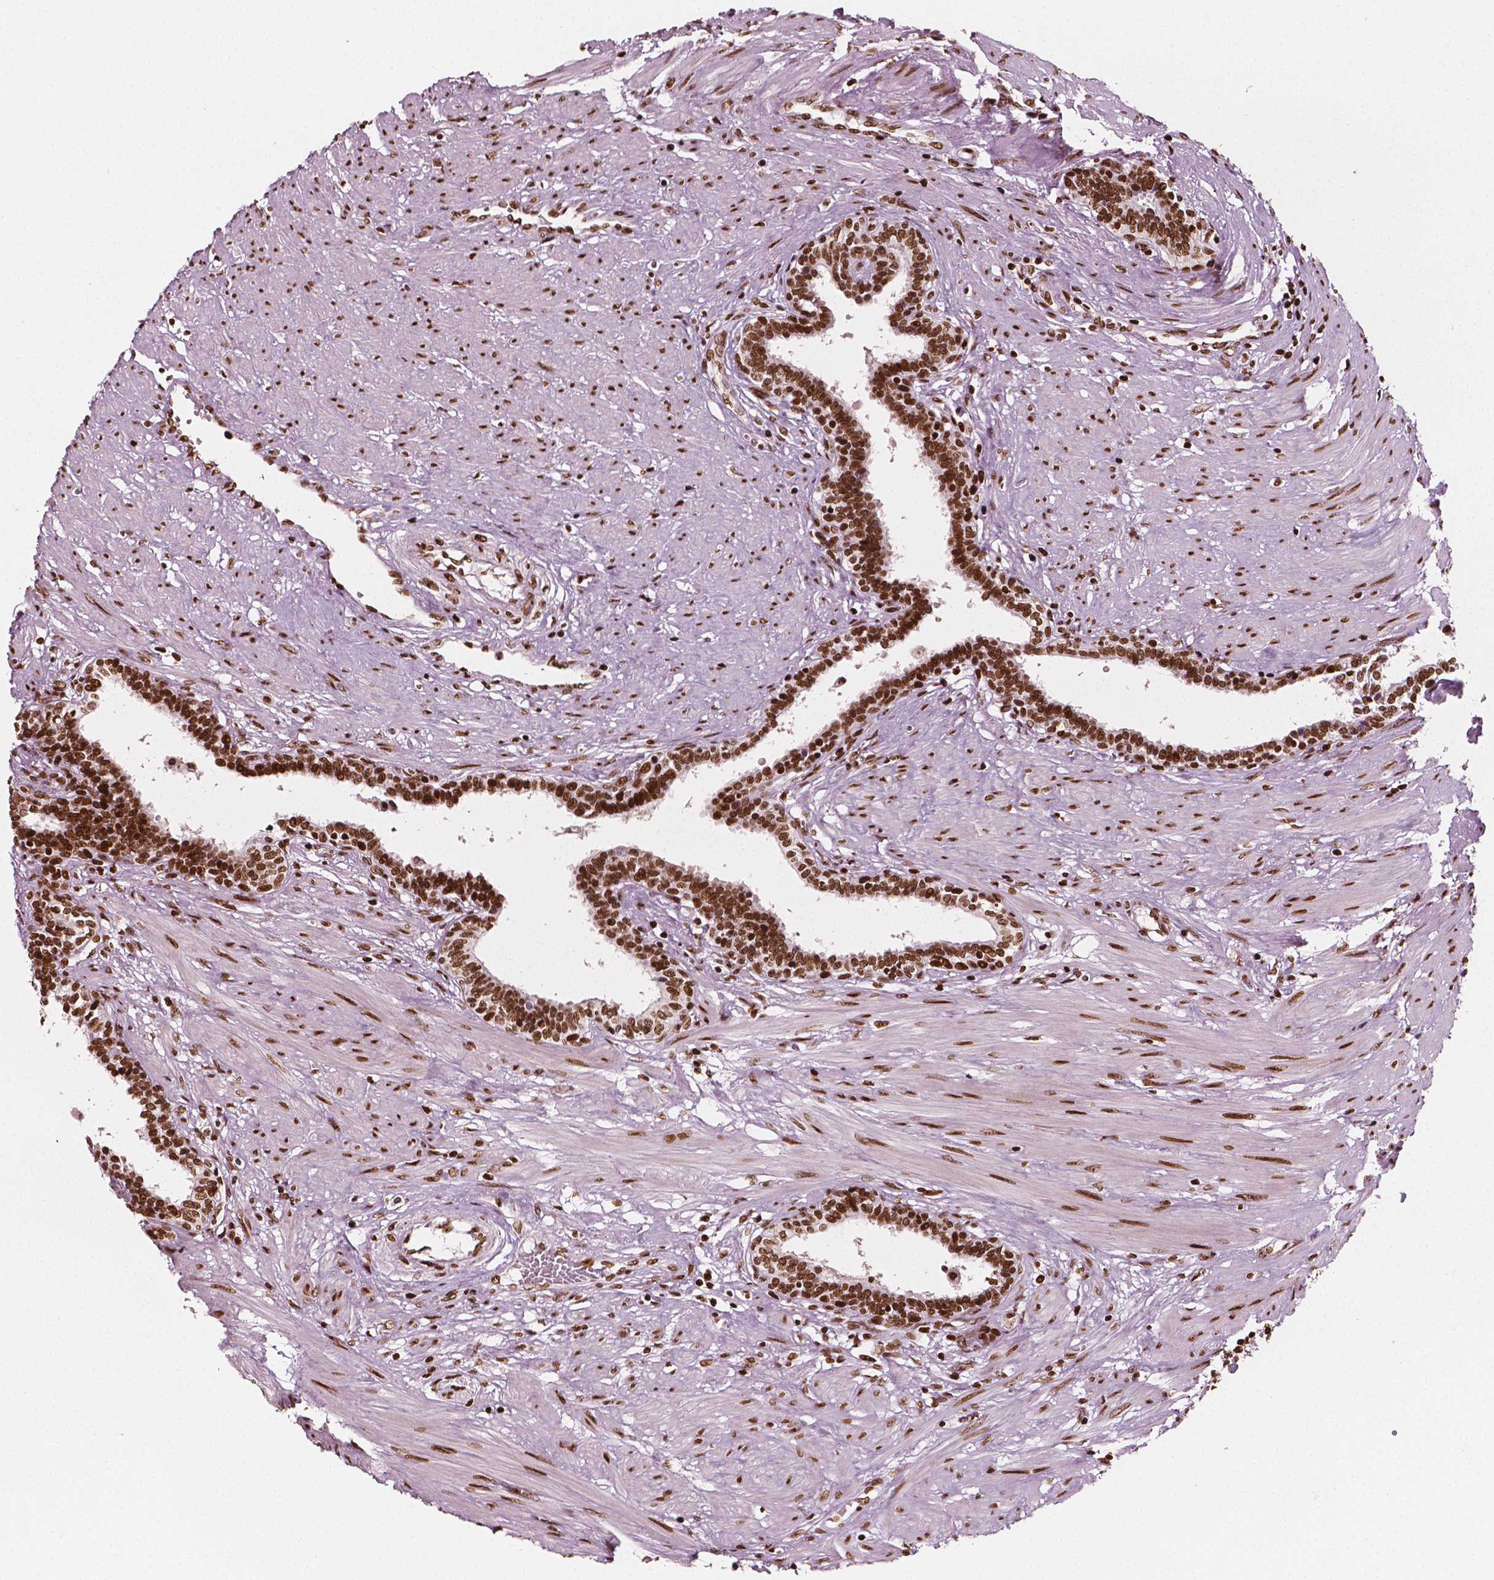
{"staining": {"intensity": "strong", "quantity": ">75%", "location": "nuclear"}, "tissue": "prostate", "cell_type": "Glandular cells", "image_type": "normal", "snomed": [{"axis": "morphology", "description": "Normal tissue, NOS"}, {"axis": "topography", "description": "Prostate"}], "caption": "DAB (3,3'-diaminobenzidine) immunohistochemical staining of normal prostate displays strong nuclear protein positivity in about >75% of glandular cells. (DAB IHC, brown staining for protein, blue staining for nuclei).", "gene": "CTCF", "patient": {"sex": "male", "age": 55}}